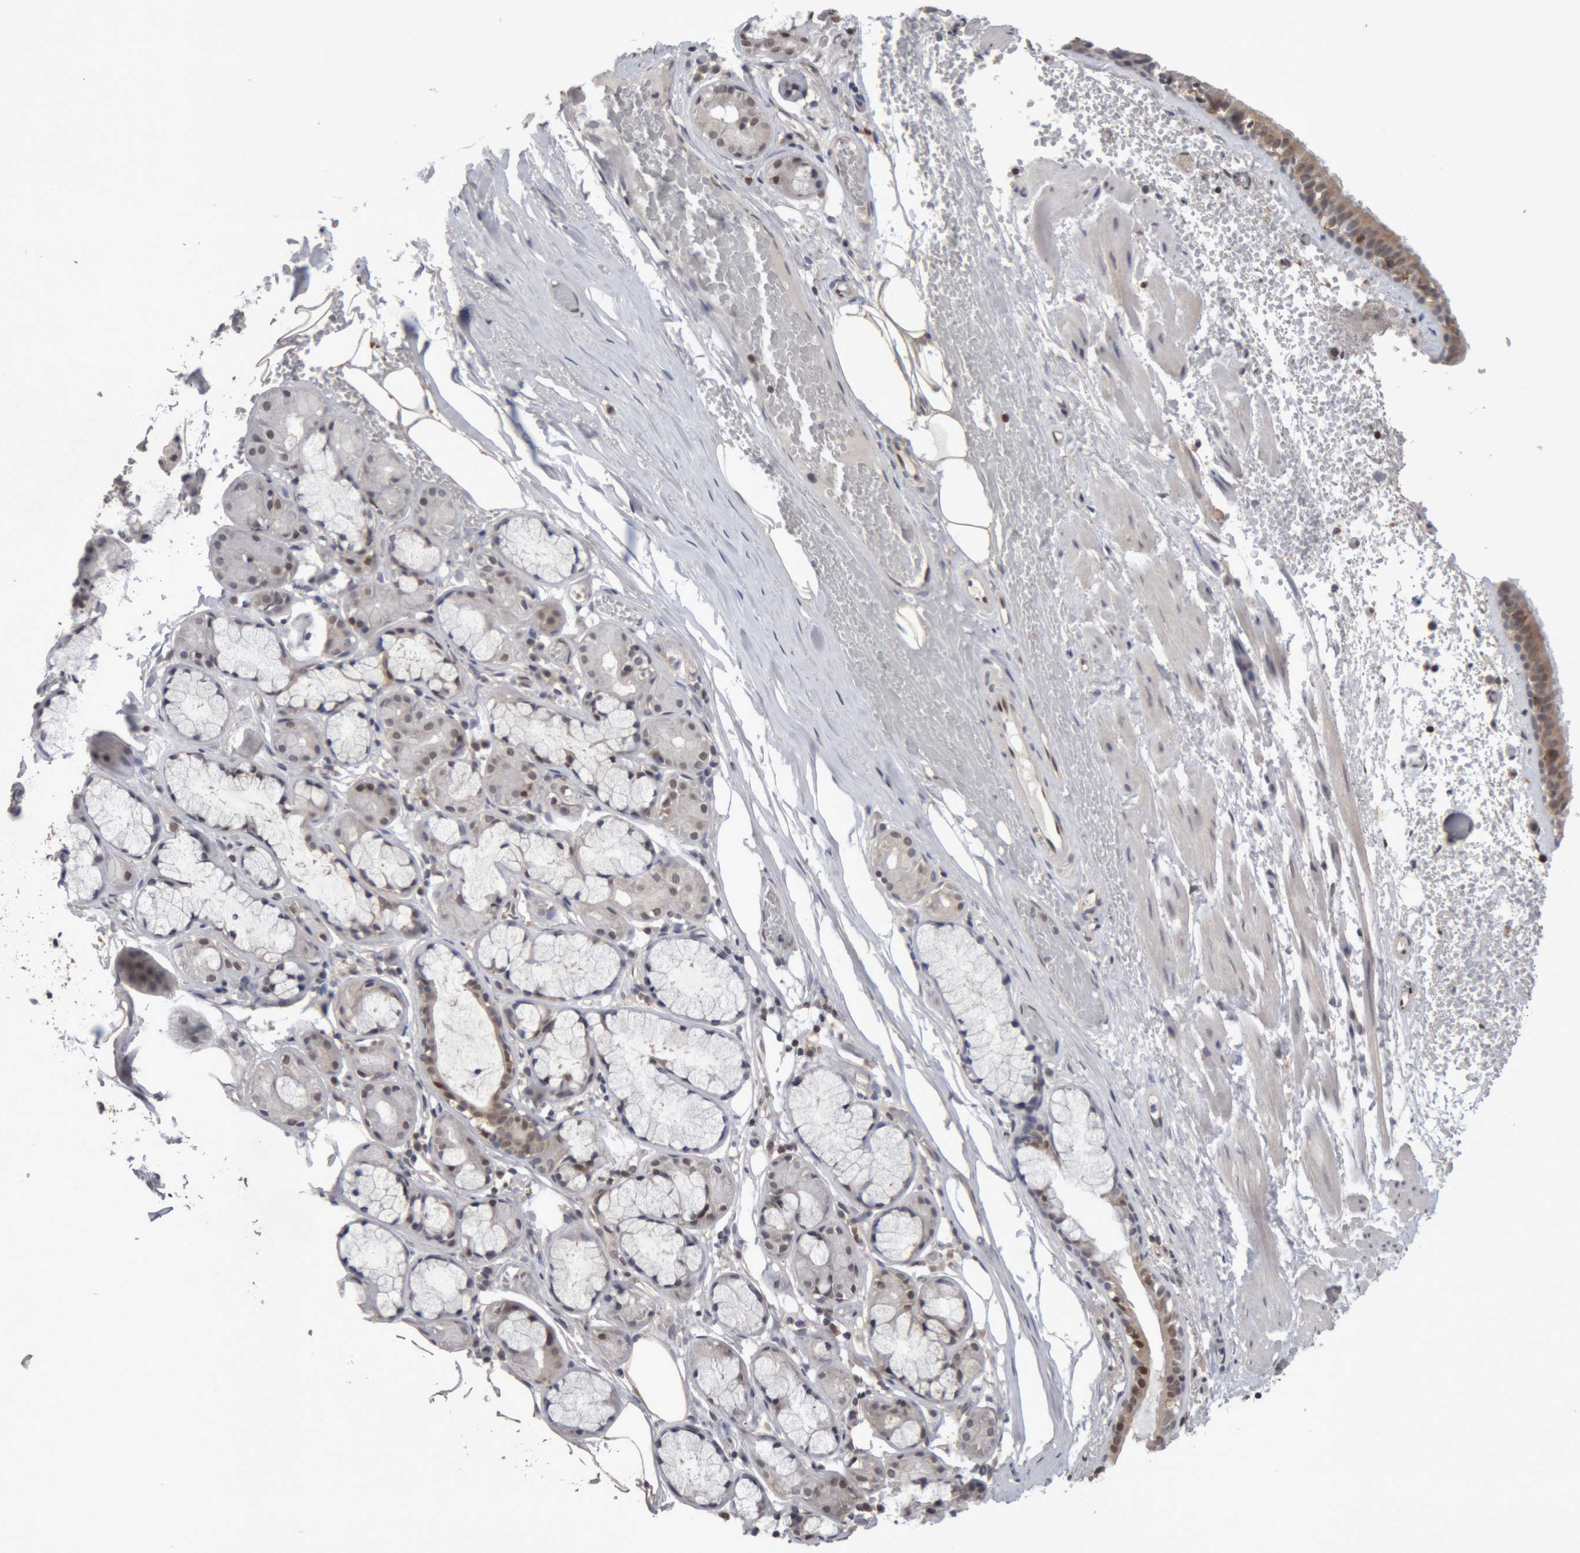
{"staining": {"intensity": "weak", "quantity": ">75%", "location": "cytoplasmic/membranous"}, "tissue": "bronchus", "cell_type": "Respiratory epithelial cells", "image_type": "normal", "snomed": [{"axis": "morphology", "description": "Normal tissue, NOS"}, {"axis": "topography", "description": "Bronchus"}, {"axis": "topography", "description": "Lung"}], "caption": "A high-resolution photomicrograph shows immunohistochemistry staining of normal bronchus, which shows weak cytoplasmic/membranous positivity in about >75% of respiratory epithelial cells.", "gene": "NFATC2", "patient": {"sex": "male", "age": 56}}